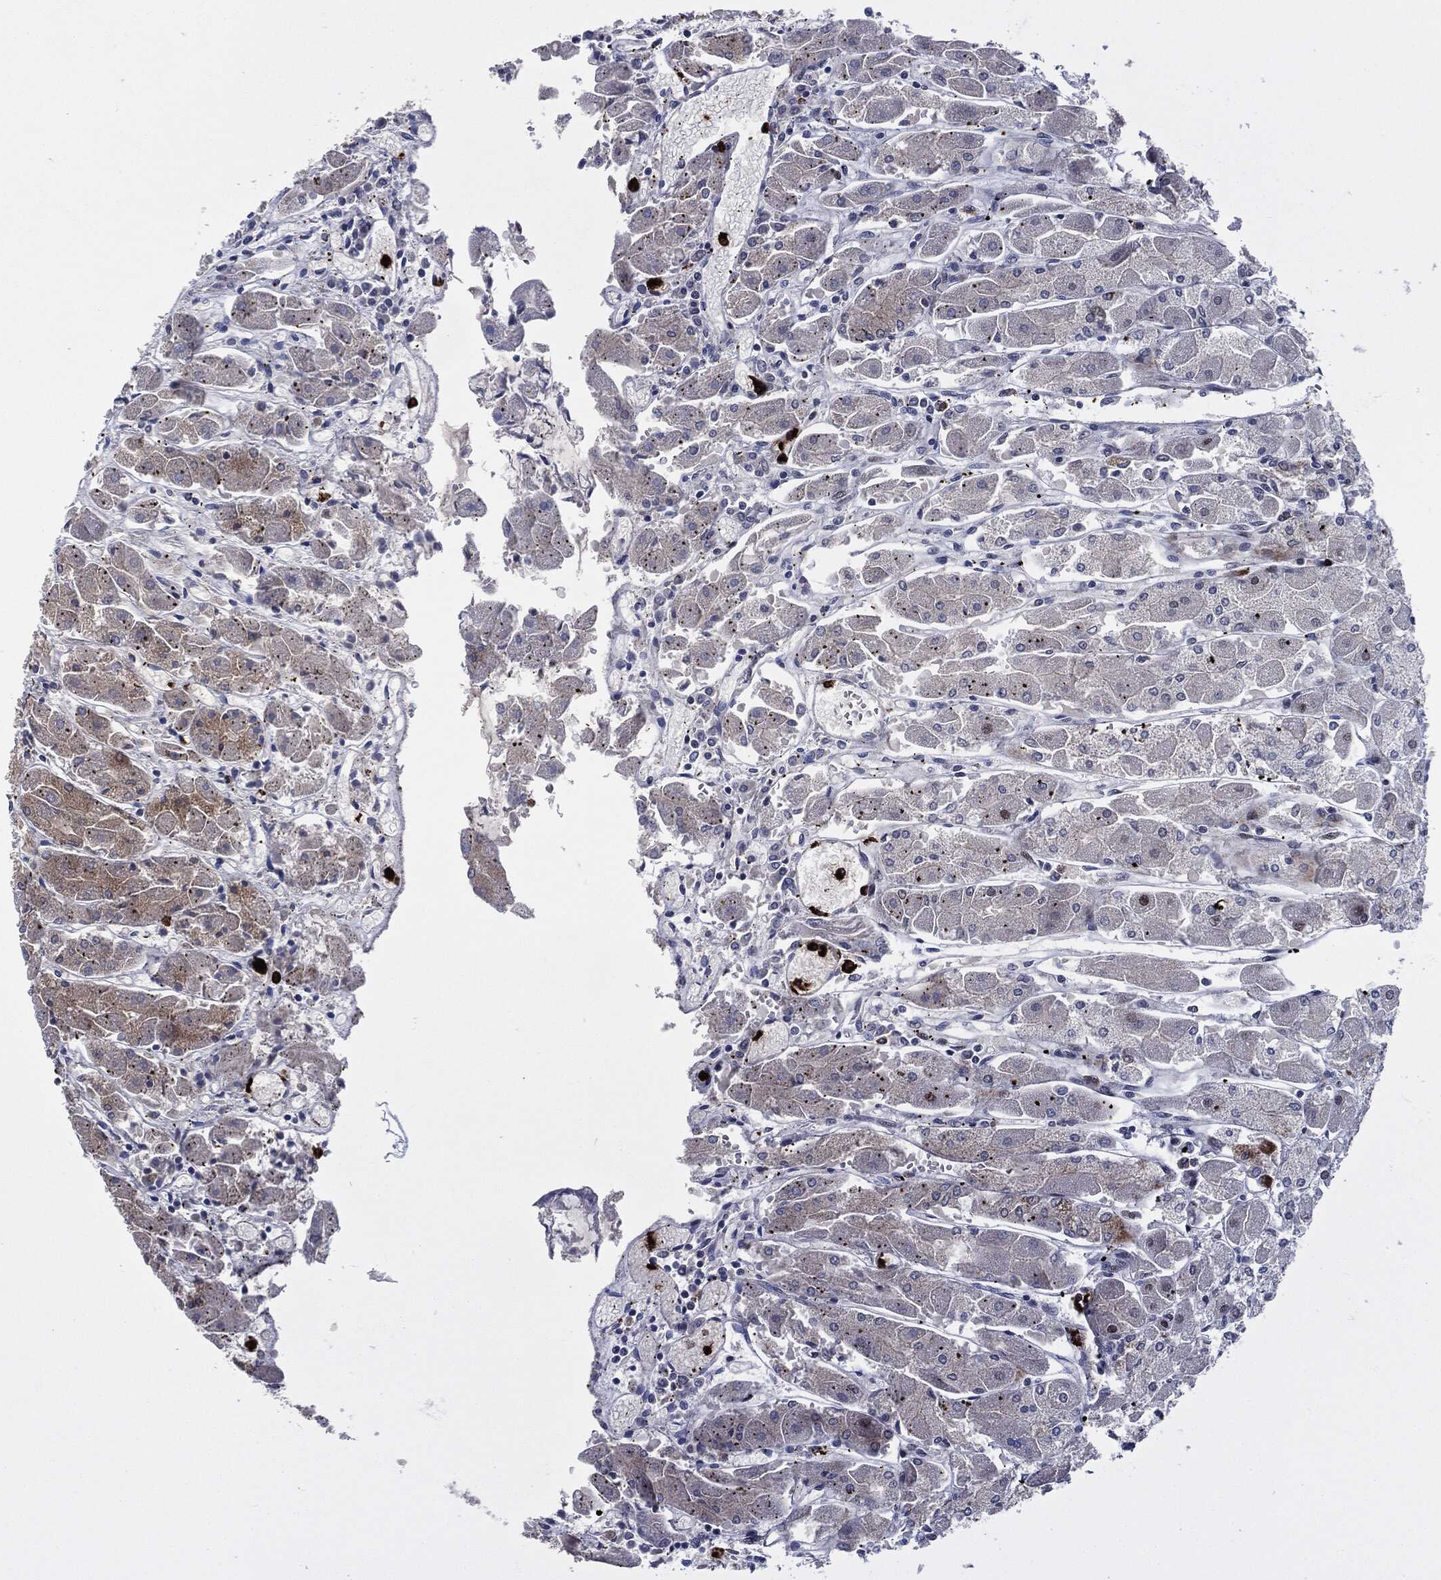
{"staining": {"intensity": "moderate", "quantity": "<25%", "location": "cytoplasmic/membranous,nuclear"}, "tissue": "stomach", "cell_type": "Glandular cells", "image_type": "normal", "snomed": [{"axis": "morphology", "description": "Normal tissue, NOS"}, {"axis": "topography", "description": "Stomach"}], "caption": "Immunohistochemical staining of normal stomach shows <25% levels of moderate cytoplasmic/membranous,nuclear protein staining in about <25% of glandular cells. The staining was performed using DAB (3,3'-diaminobenzidine), with brown indicating positive protein expression. Nuclei are stained blue with hematoxylin.", "gene": "MPO", "patient": {"sex": "male", "age": 70}}